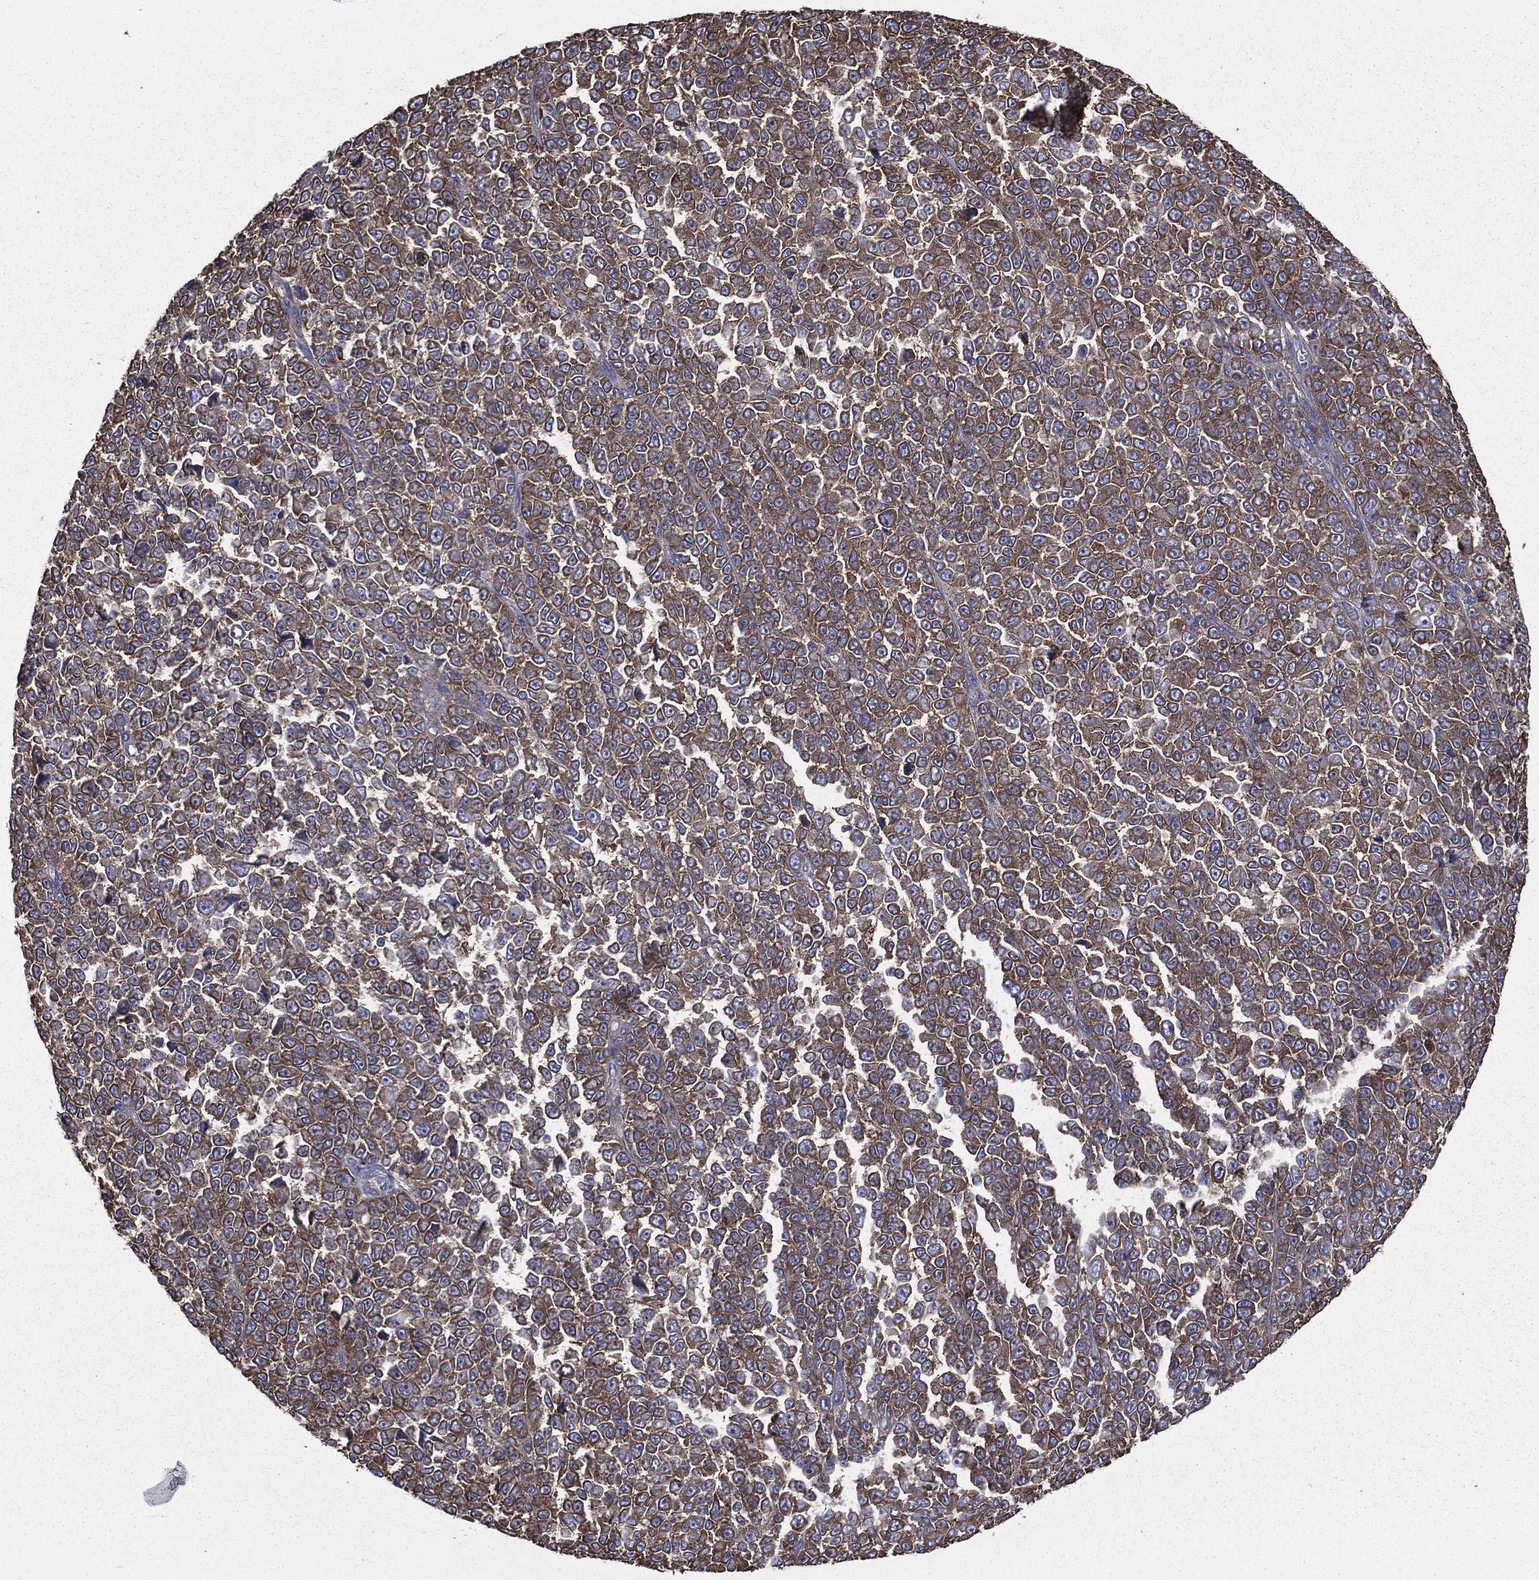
{"staining": {"intensity": "moderate", "quantity": ">75%", "location": "cytoplasmic/membranous"}, "tissue": "melanoma", "cell_type": "Tumor cells", "image_type": "cancer", "snomed": [{"axis": "morphology", "description": "Malignant melanoma, NOS"}, {"axis": "topography", "description": "Skin"}], "caption": "Immunohistochemistry staining of malignant melanoma, which reveals medium levels of moderate cytoplasmic/membranous staining in approximately >75% of tumor cells indicating moderate cytoplasmic/membranous protein expression. The staining was performed using DAB (3,3'-diaminobenzidine) (brown) for protein detection and nuclei were counterstained in hematoxylin (blue).", "gene": "SARS1", "patient": {"sex": "female", "age": 95}}